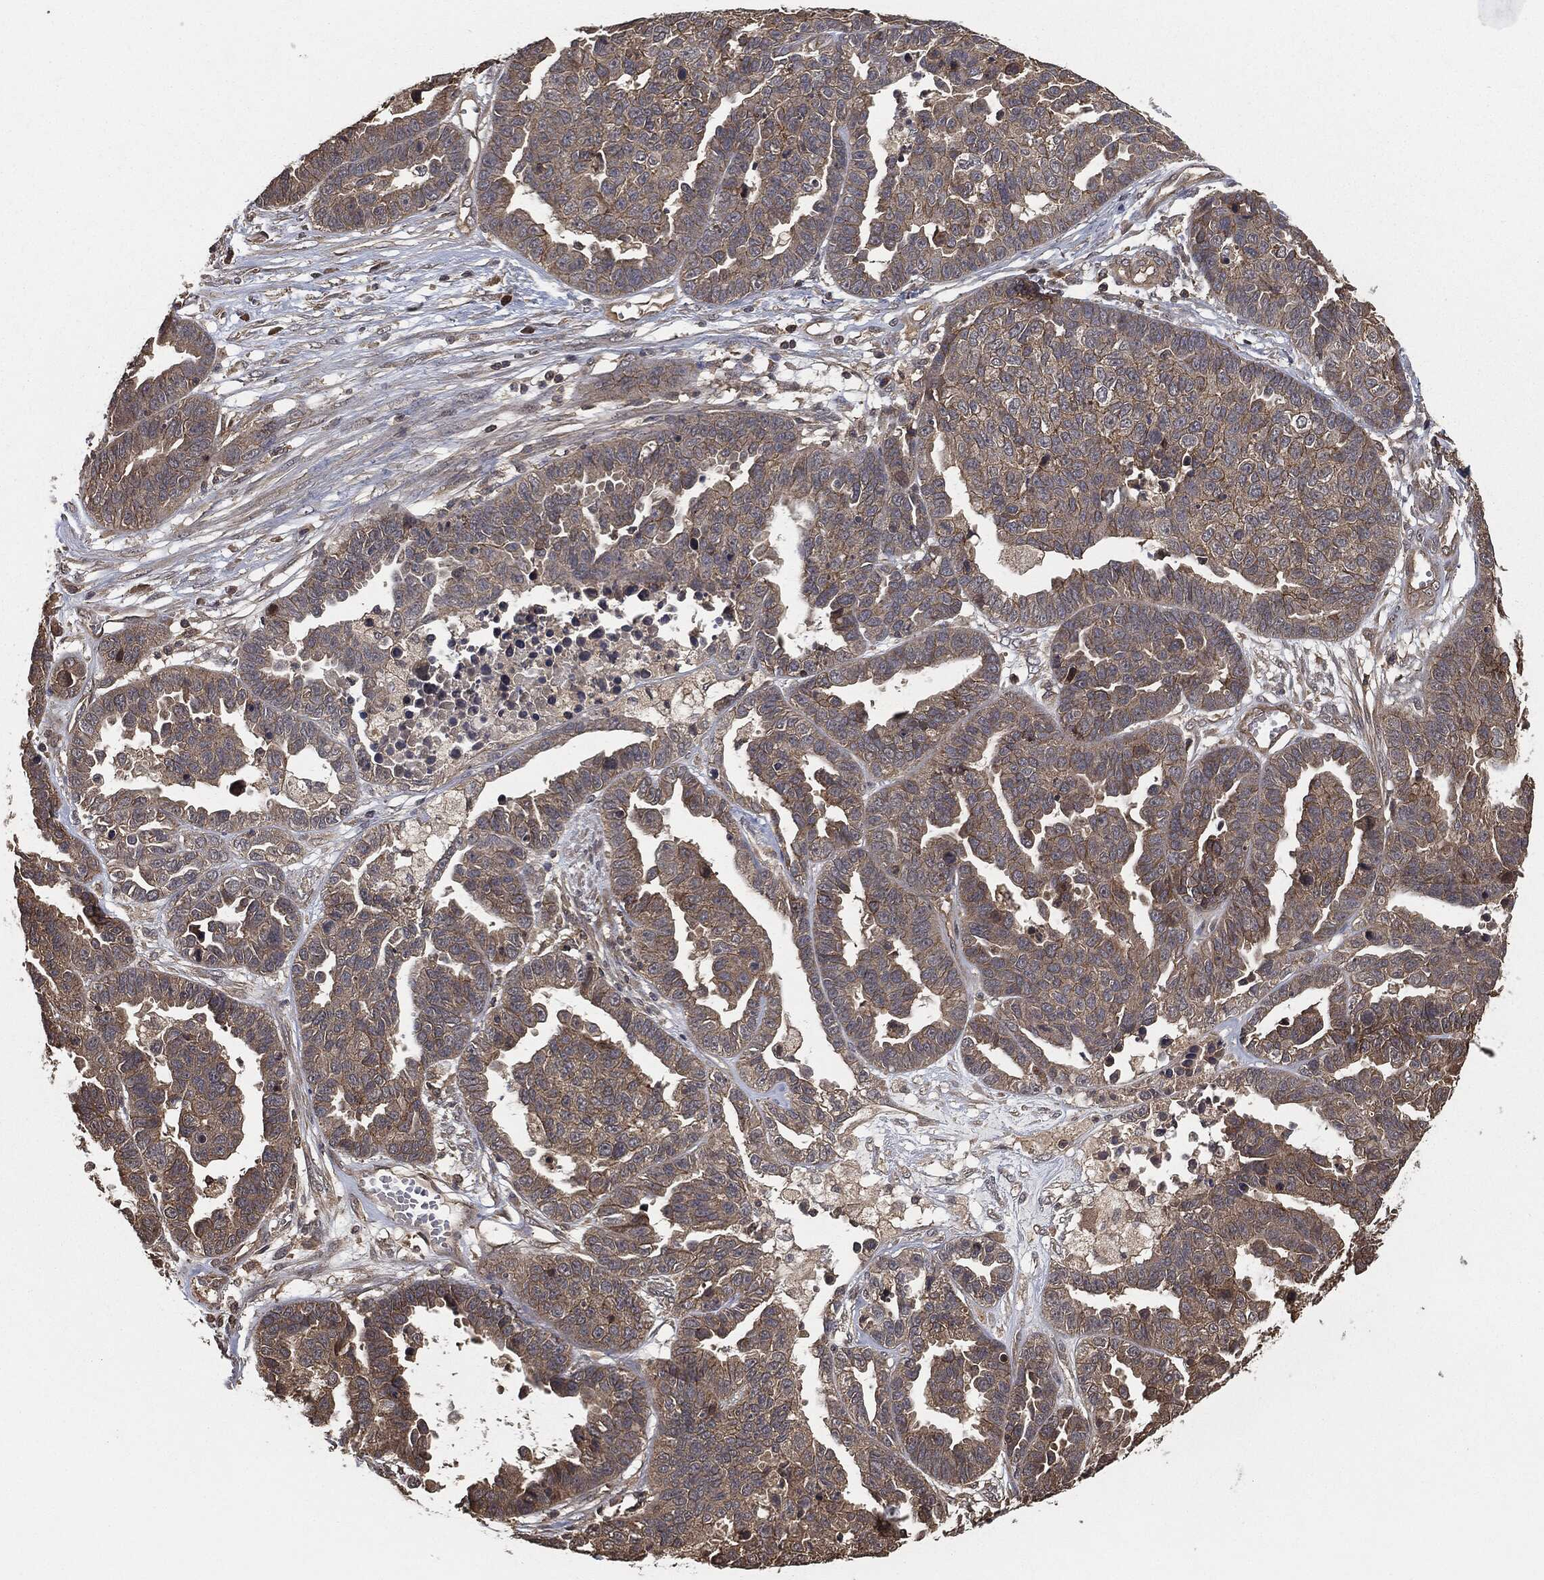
{"staining": {"intensity": "weak", "quantity": ">75%", "location": "cytoplasmic/membranous"}, "tissue": "ovarian cancer", "cell_type": "Tumor cells", "image_type": "cancer", "snomed": [{"axis": "morphology", "description": "Cystadenocarcinoma, serous, NOS"}, {"axis": "topography", "description": "Ovary"}], "caption": "Human serous cystadenocarcinoma (ovarian) stained for a protein (brown) shows weak cytoplasmic/membranous positive positivity in approximately >75% of tumor cells.", "gene": "ERBIN", "patient": {"sex": "female", "age": 87}}